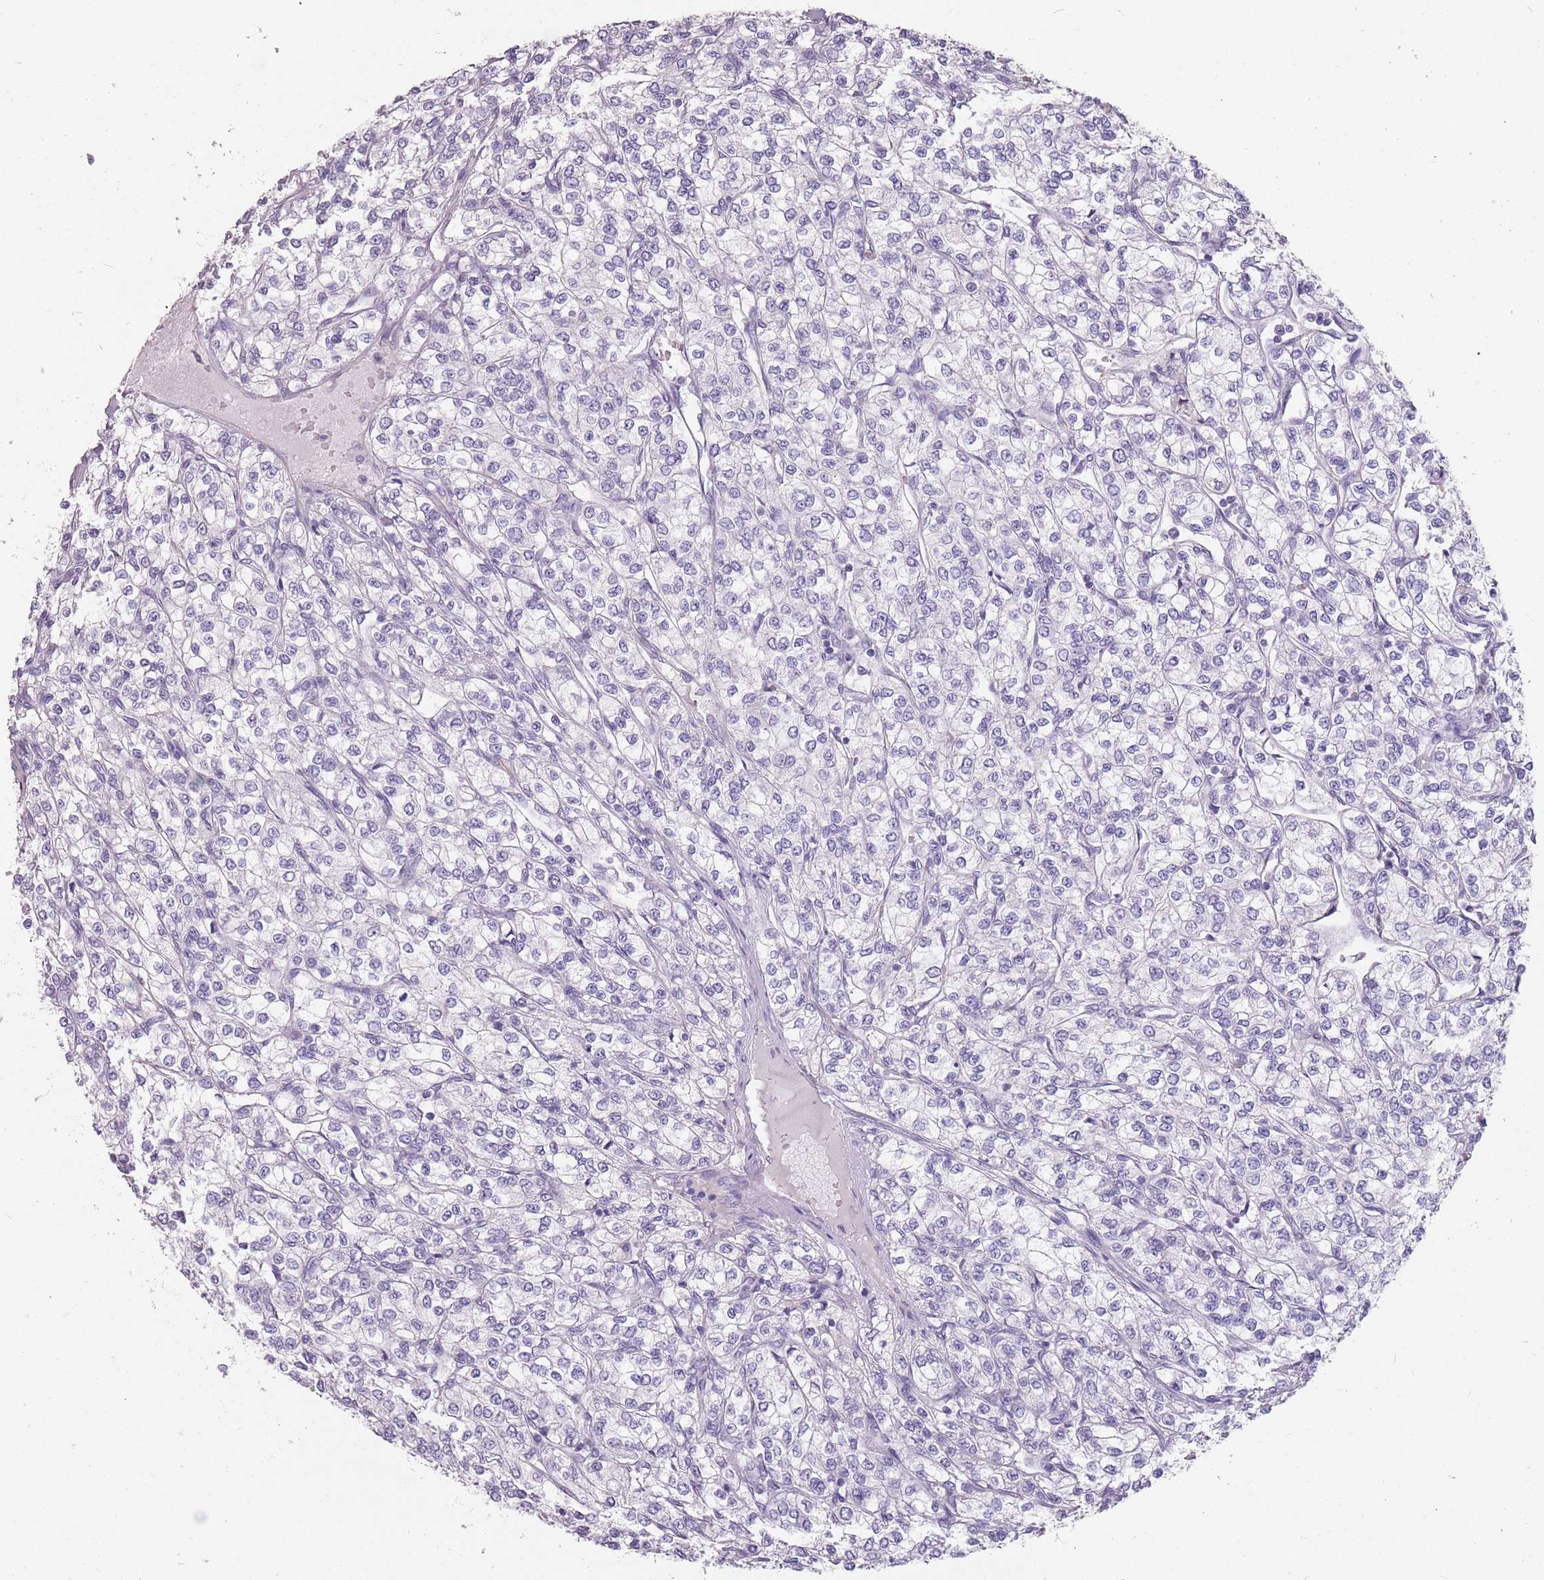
{"staining": {"intensity": "negative", "quantity": "none", "location": "none"}, "tissue": "renal cancer", "cell_type": "Tumor cells", "image_type": "cancer", "snomed": [{"axis": "morphology", "description": "Adenocarcinoma, NOS"}, {"axis": "topography", "description": "Kidney"}], "caption": "High magnification brightfield microscopy of renal cancer (adenocarcinoma) stained with DAB (3,3'-diaminobenzidine) (brown) and counterstained with hematoxylin (blue): tumor cells show no significant expression. The staining is performed using DAB brown chromogen with nuclei counter-stained in using hematoxylin.", "gene": "DDX4", "patient": {"sex": "male", "age": 80}}